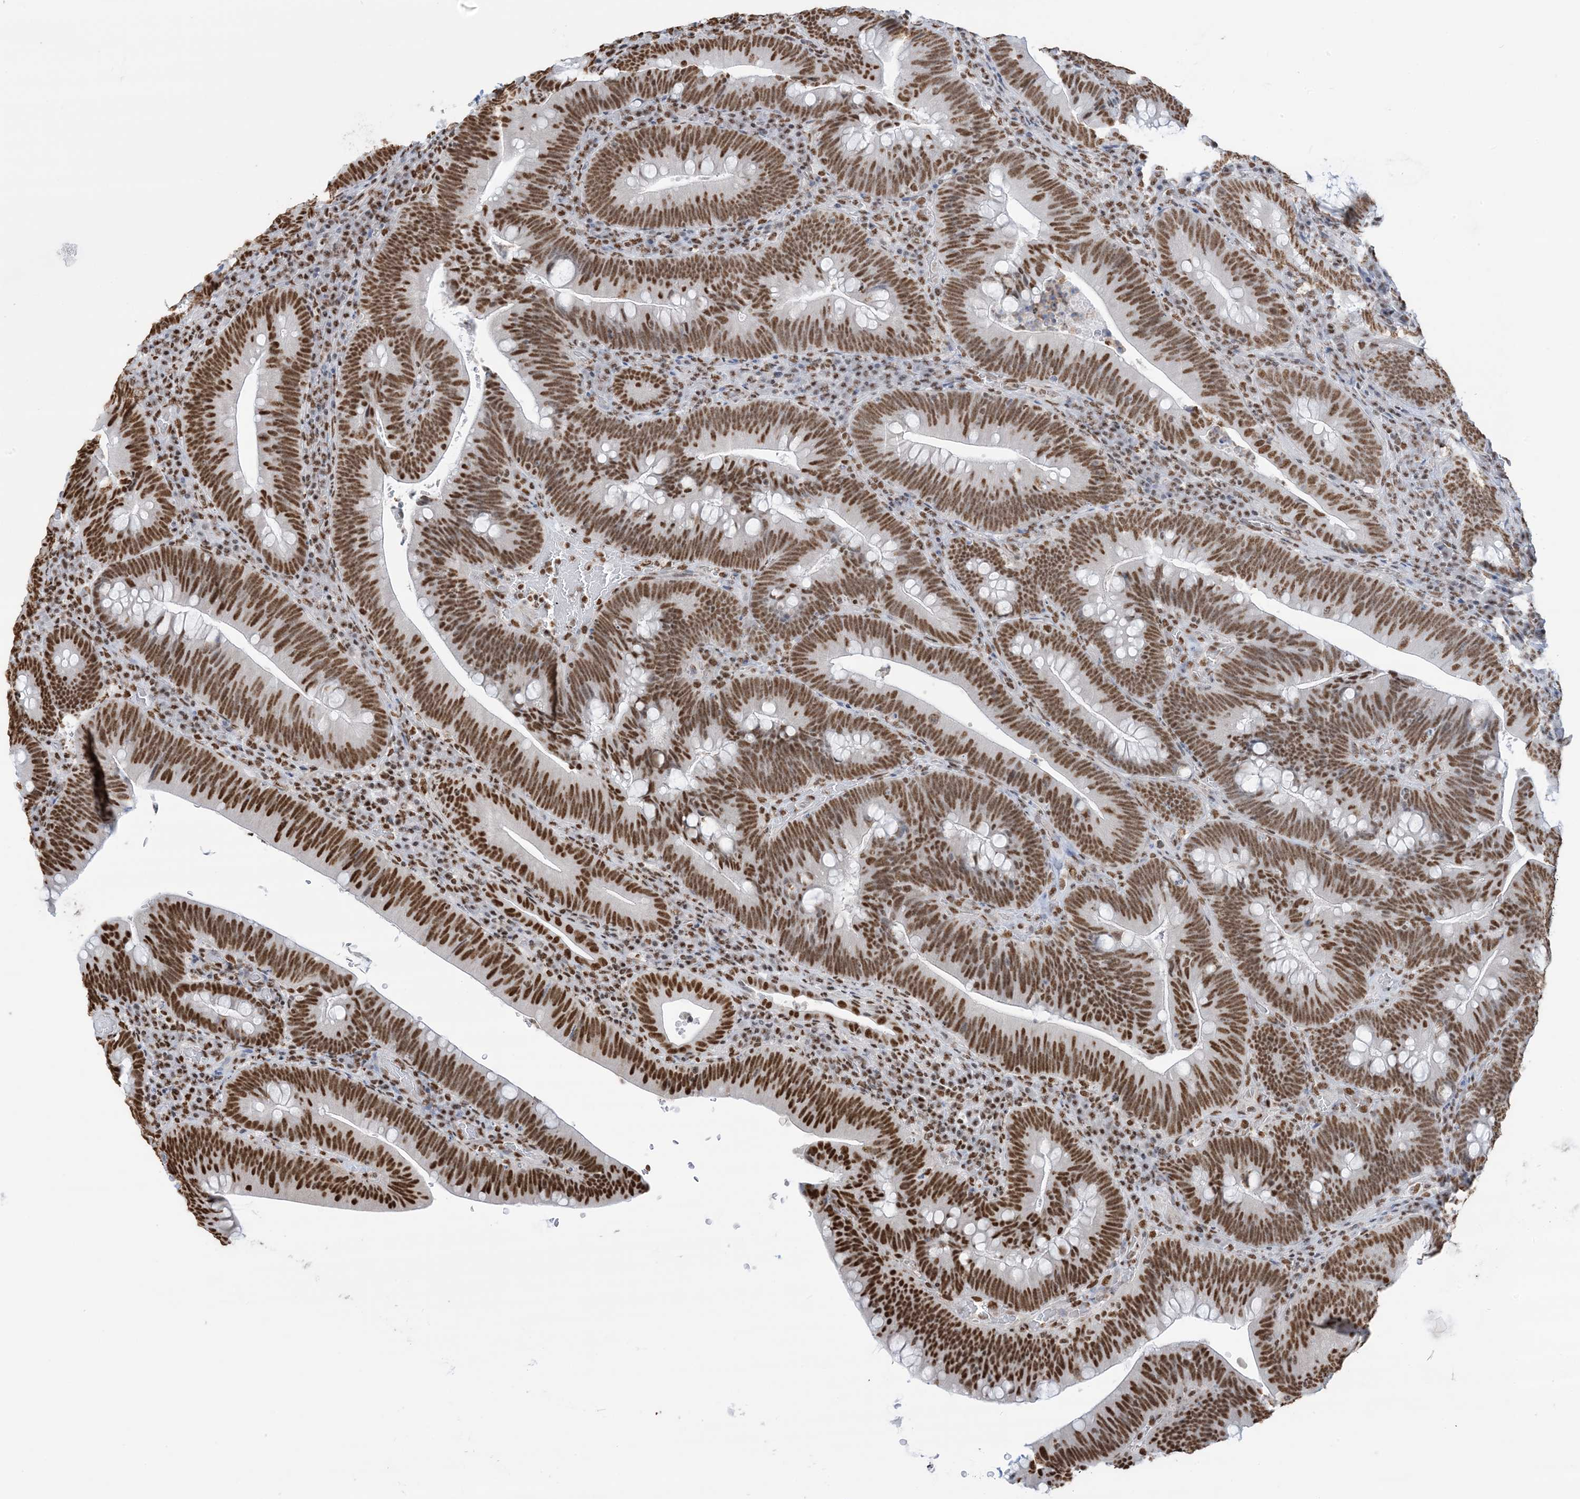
{"staining": {"intensity": "strong", "quantity": ">75%", "location": "nuclear"}, "tissue": "colorectal cancer", "cell_type": "Tumor cells", "image_type": "cancer", "snomed": [{"axis": "morphology", "description": "Normal tissue, NOS"}, {"axis": "topography", "description": "Colon"}], "caption": "A brown stain labels strong nuclear staining of a protein in human colorectal cancer tumor cells. (DAB (3,3'-diaminobenzidine) = brown stain, brightfield microscopy at high magnification).", "gene": "ZNF792", "patient": {"sex": "female", "age": 82}}